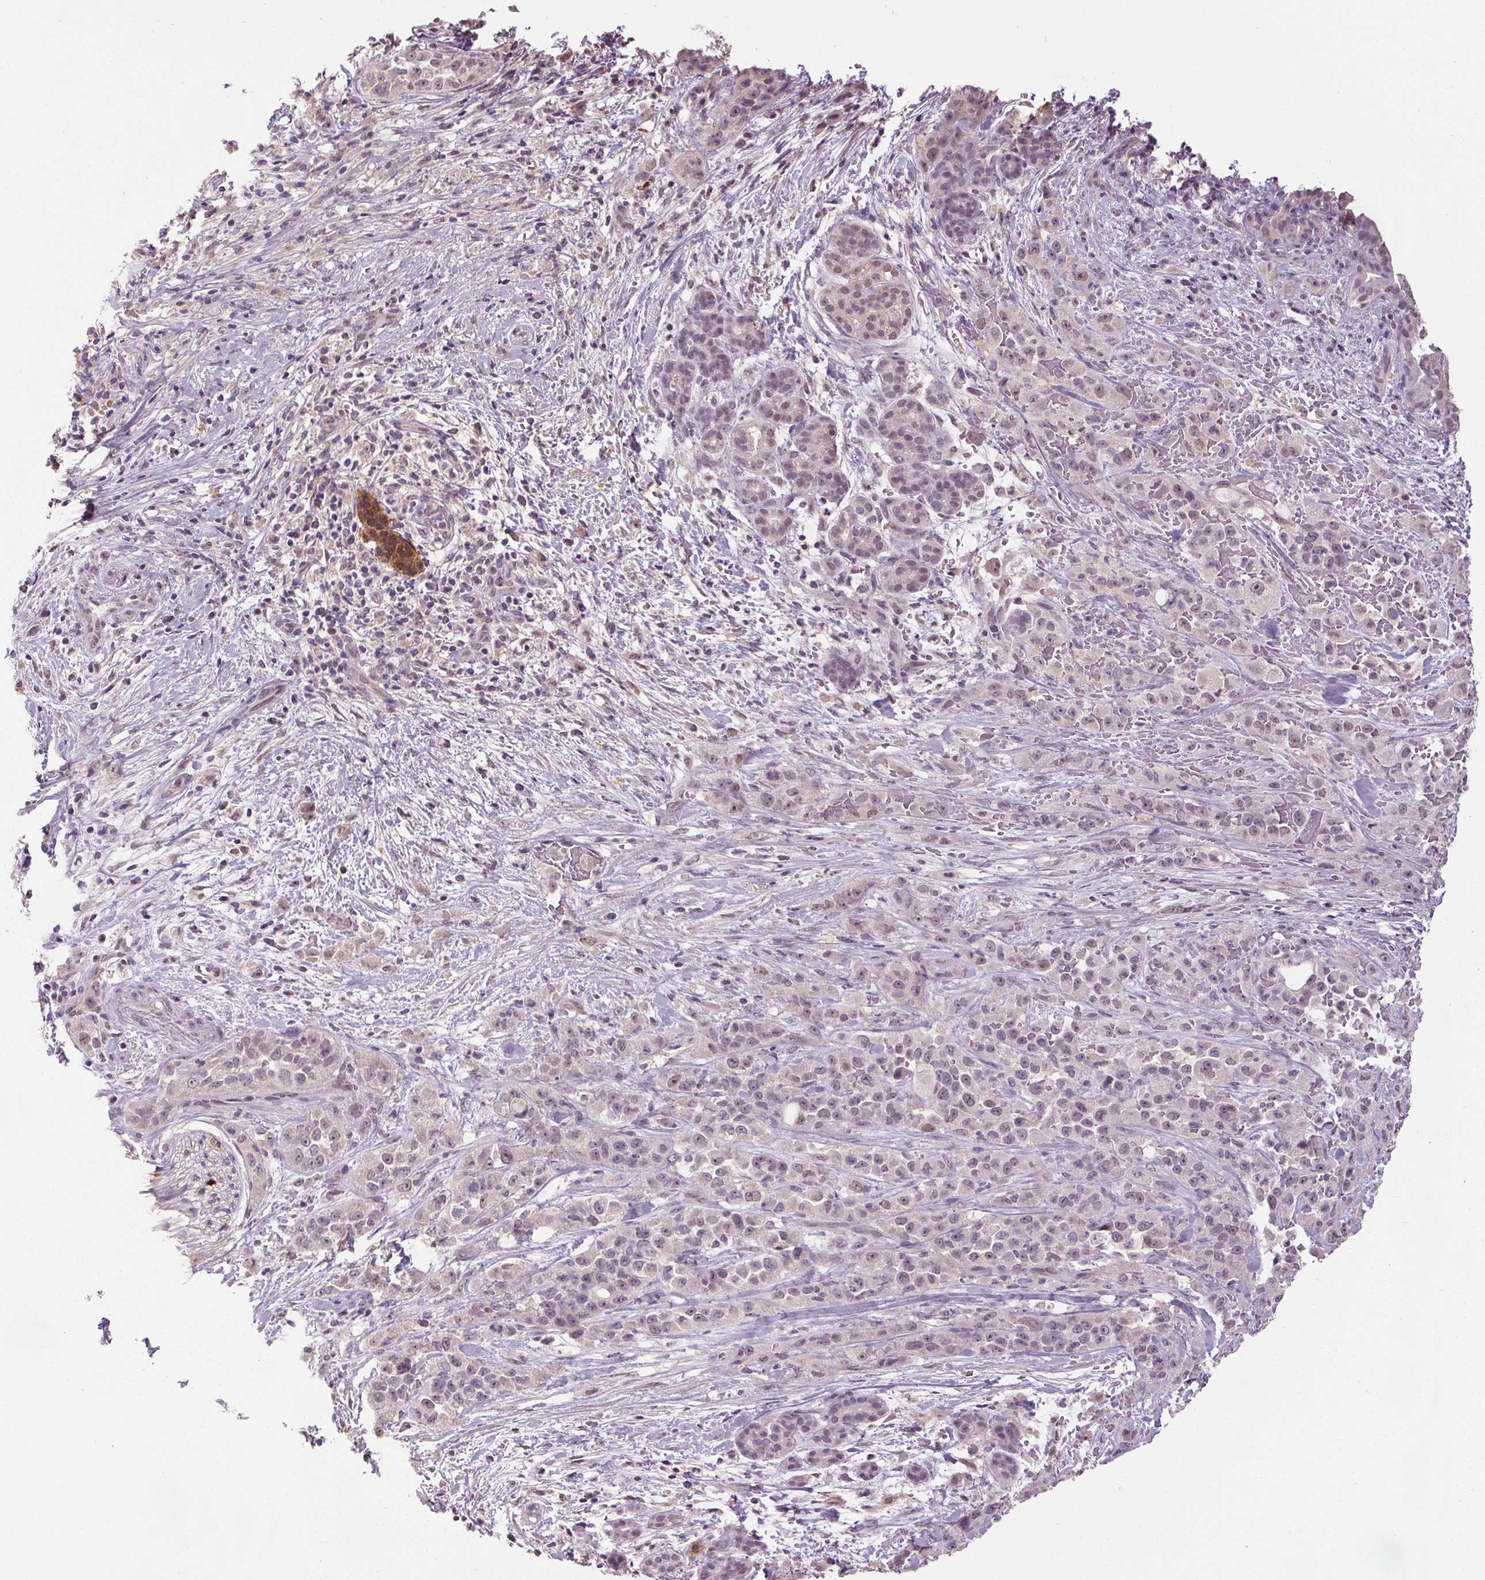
{"staining": {"intensity": "weak", "quantity": "25%-75%", "location": "nuclear"}, "tissue": "pancreatic cancer", "cell_type": "Tumor cells", "image_type": "cancer", "snomed": [{"axis": "morphology", "description": "Adenocarcinoma, NOS"}, {"axis": "topography", "description": "Pancreas"}], "caption": "This photomicrograph exhibits immunohistochemistry (IHC) staining of pancreatic cancer (adenocarcinoma), with low weak nuclear positivity in approximately 25%-75% of tumor cells.", "gene": "SLC2A9", "patient": {"sex": "male", "age": 44}}